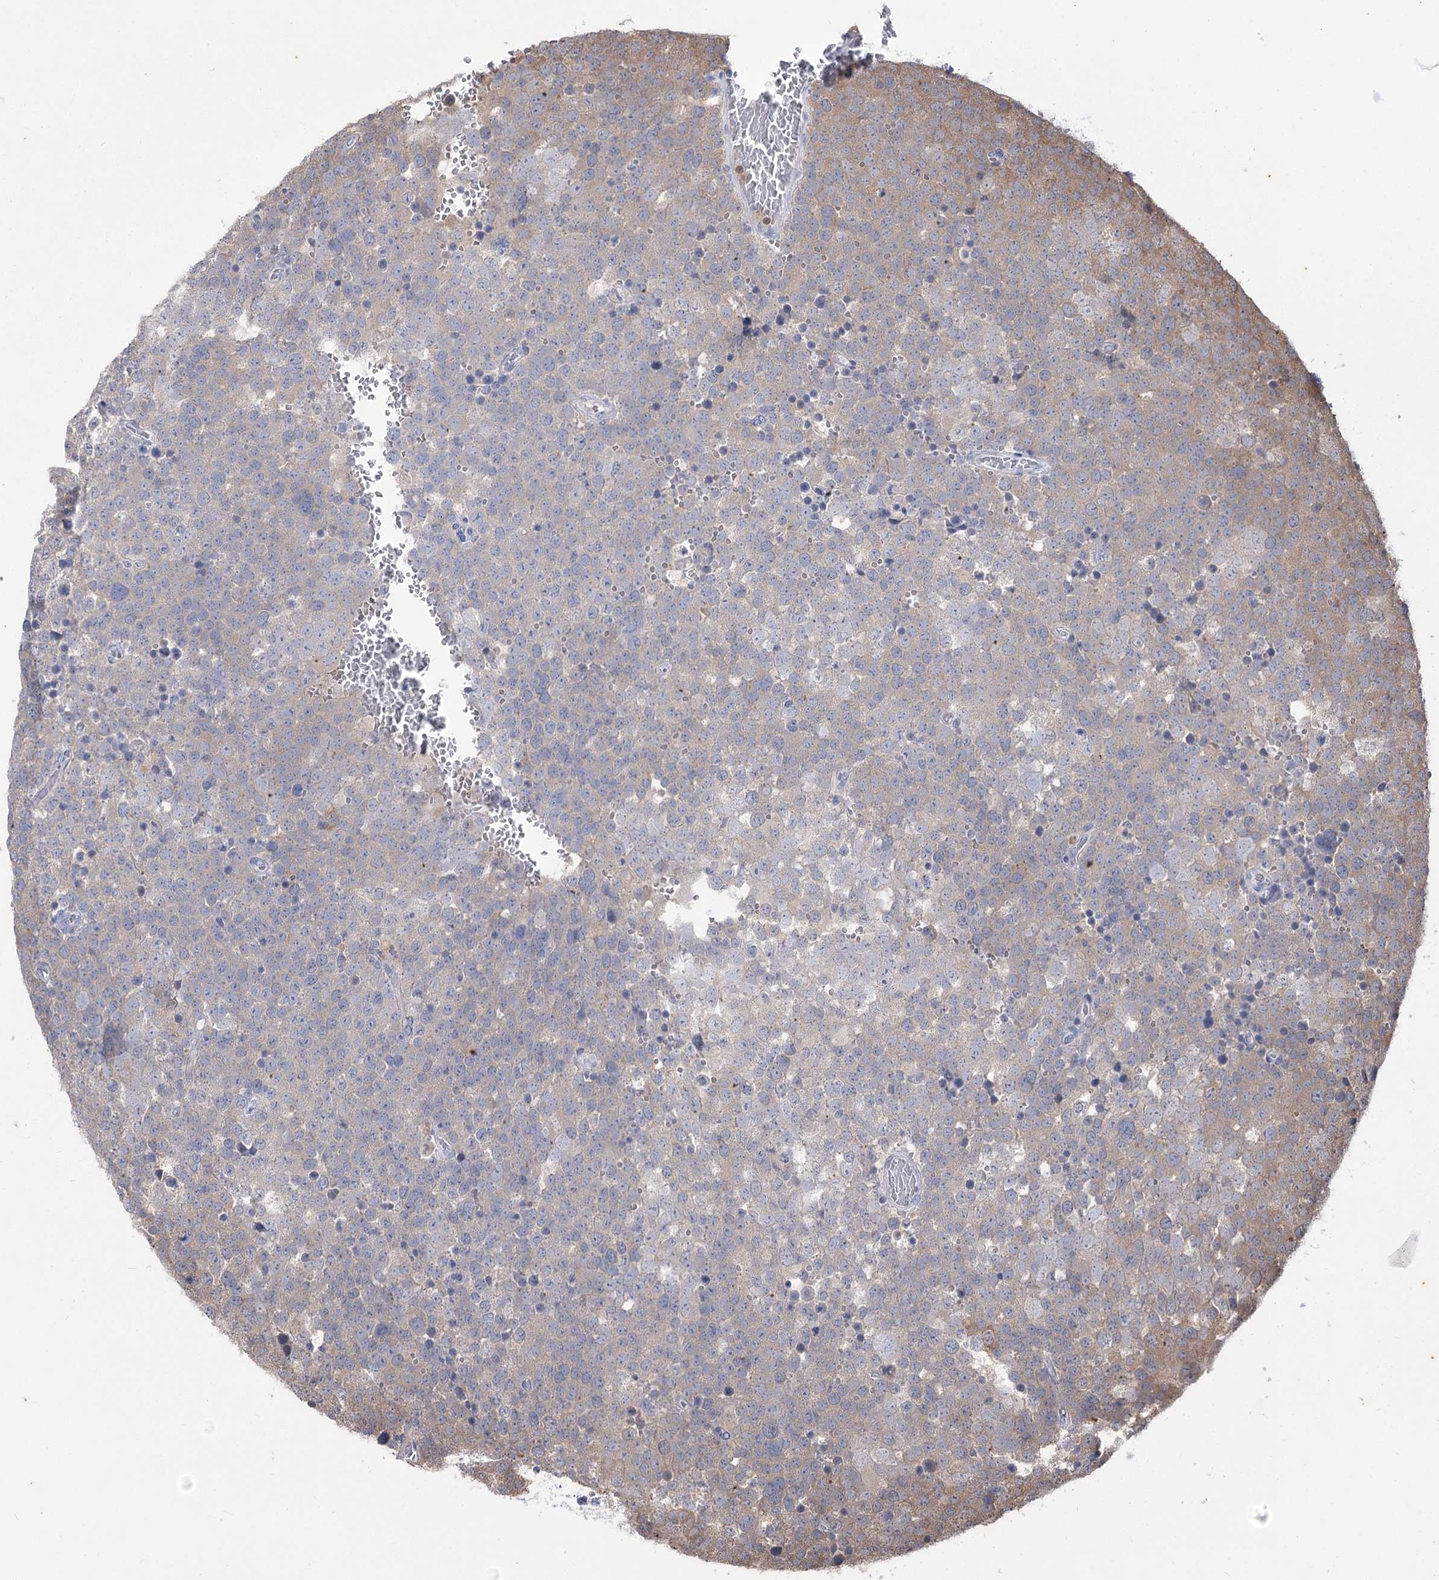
{"staining": {"intensity": "weak", "quantity": "25%-75%", "location": "cytoplasmic/membranous"}, "tissue": "testis cancer", "cell_type": "Tumor cells", "image_type": "cancer", "snomed": [{"axis": "morphology", "description": "Seminoma, NOS"}, {"axis": "topography", "description": "Testis"}], "caption": "A photomicrograph of testis cancer stained for a protein displays weak cytoplasmic/membranous brown staining in tumor cells. The staining was performed using DAB (3,3'-diaminobenzidine), with brown indicating positive protein expression. Nuclei are stained blue with hematoxylin.", "gene": "SIAE", "patient": {"sex": "male", "age": 71}}